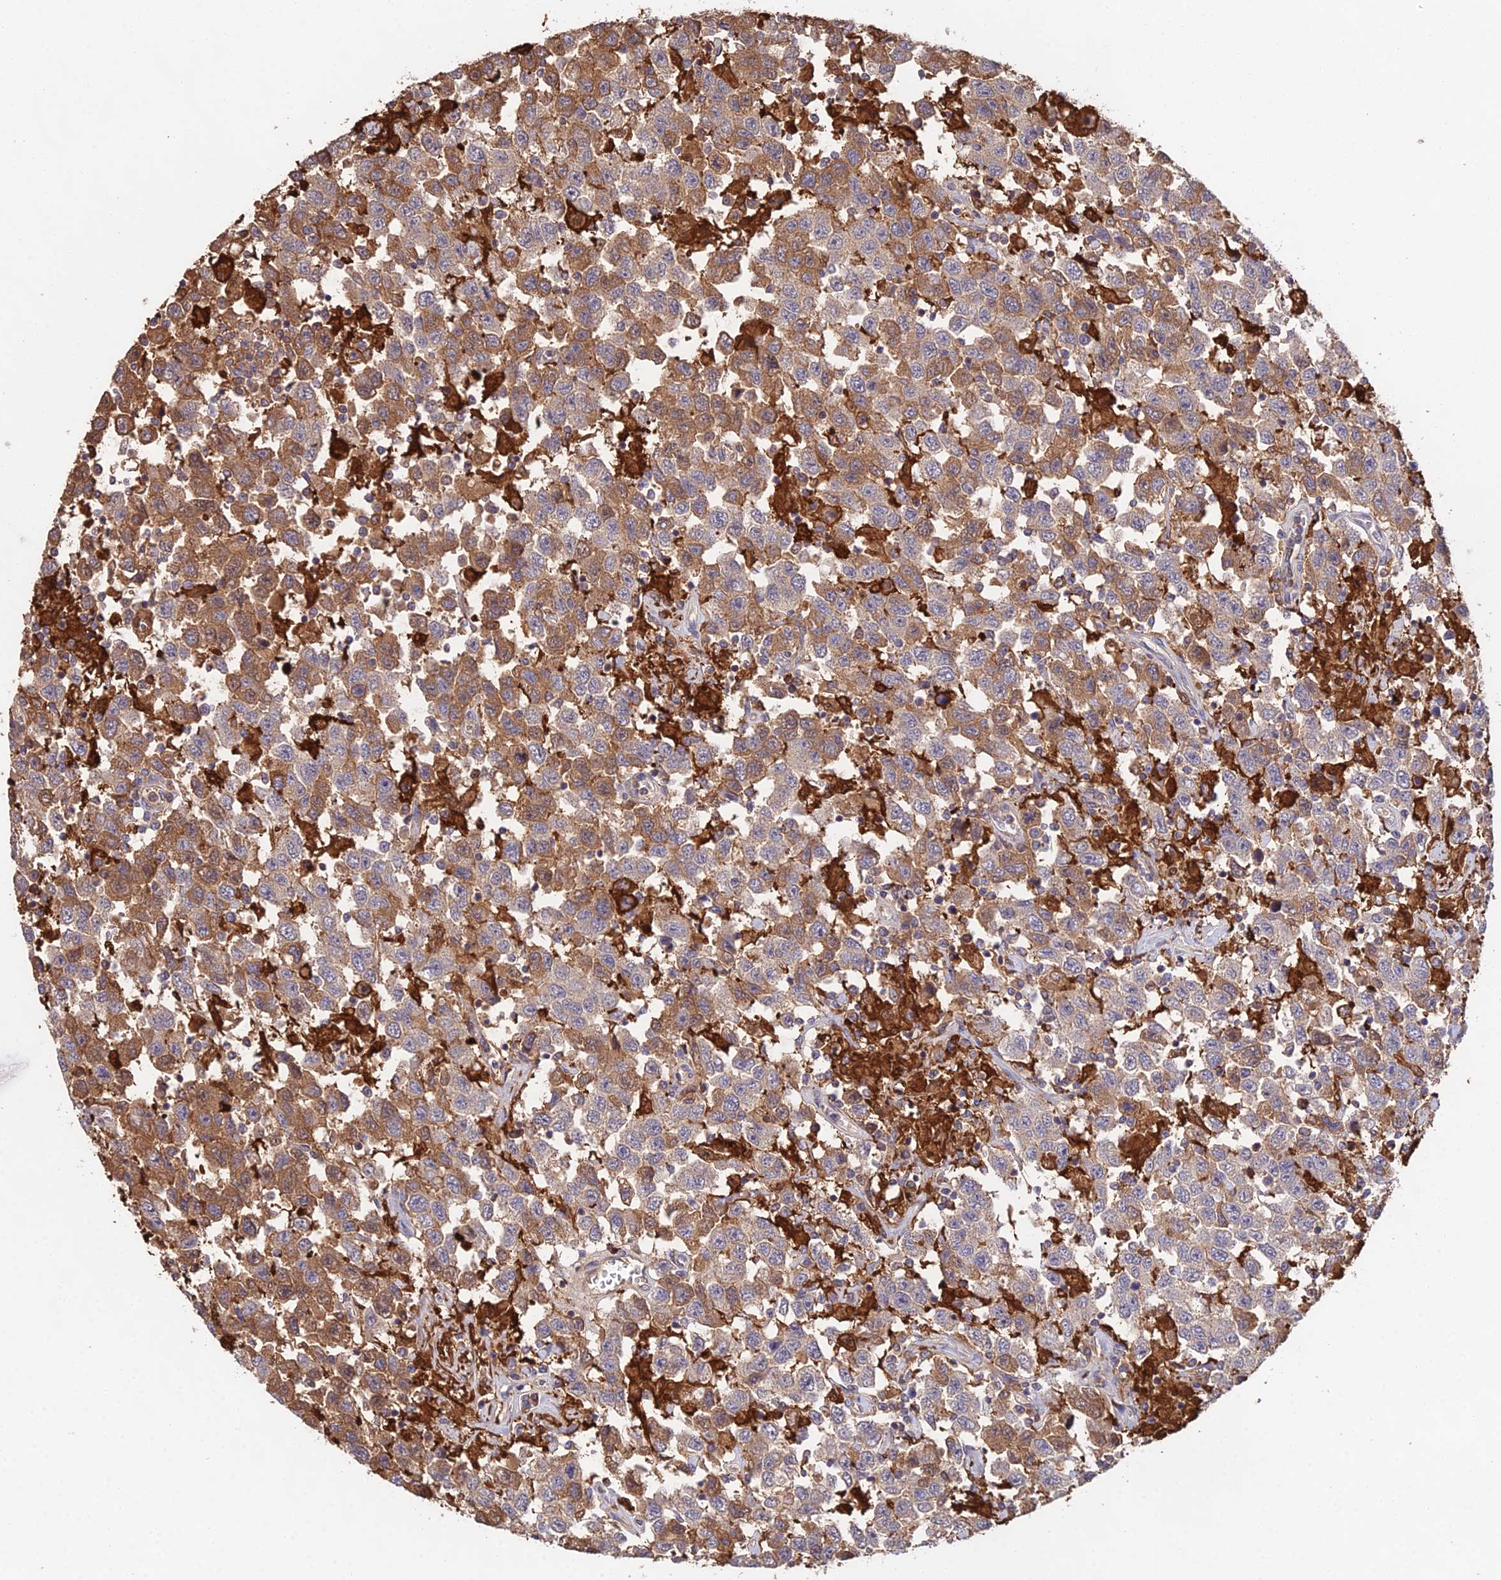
{"staining": {"intensity": "moderate", "quantity": ">75%", "location": "cytoplasmic/membranous"}, "tissue": "testis cancer", "cell_type": "Tumor cells", "image_type": "cancer", "snomed": [{"axis": "morphology", "description": "Seminoma, NOS"}, {"axis": "topography", "description": "Testis"}], "caption": "Immunohistochemistry (IHC) (DAB) staining of human testis cancer (seminoma) exhibits moderate cytoplasmic/membranous protein staining in about >75% of tumor cells. (DAB = brown stain, brightfield microscopy at high magnification).", "gene": "FBP1", "patient": {"sex": "male", "age": 41}}